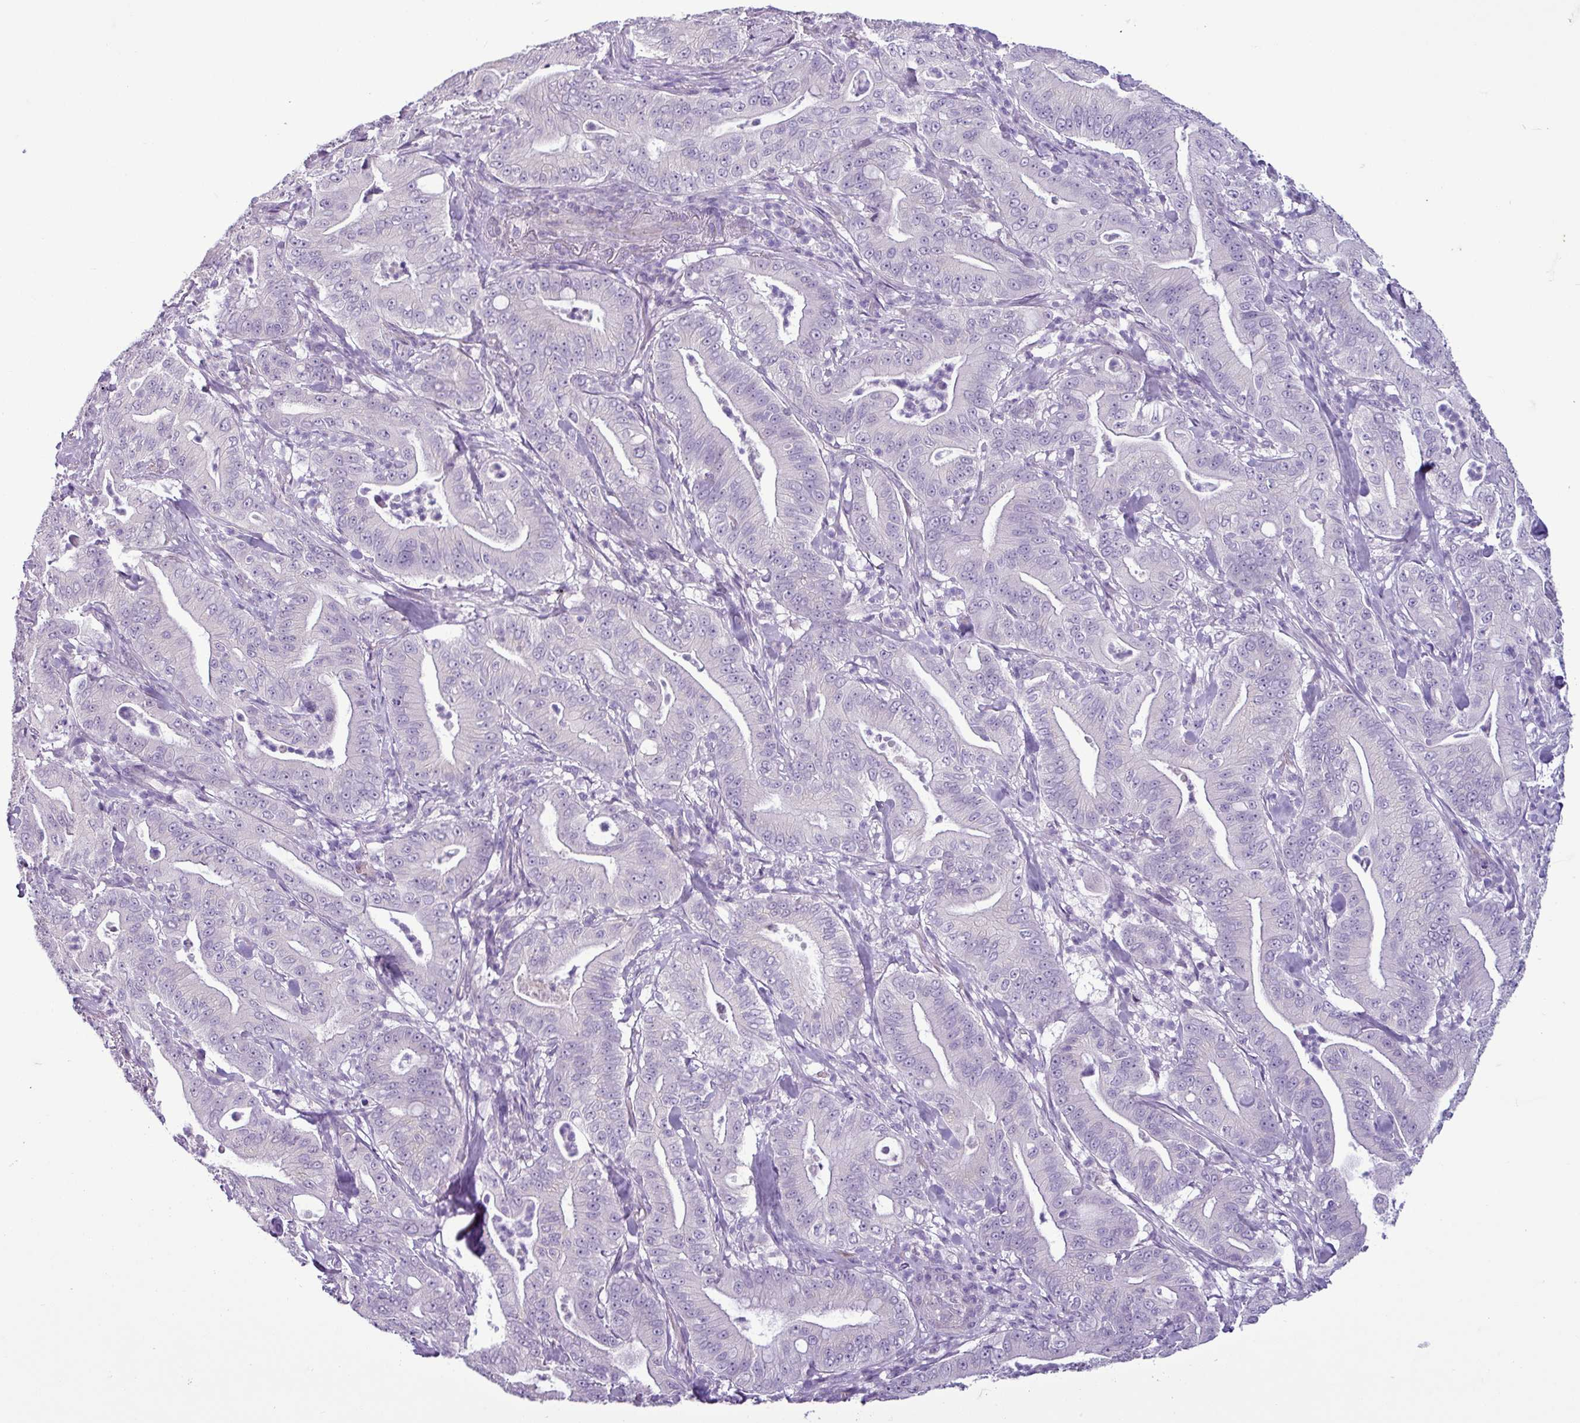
{"staining": {"intensity": "negative", "quantity": "none", "location": "none"}, "tissue": "pancreatic cancer", "cell_type": "Tumor cells", "image_type": "cancer", "snomed": [{"axis": "morphology", "description": "Adenocarcinoma, NOS"}, {"axis": "topography", "description": "Pancreas"}], "caption": "Immunohistochemistry (IHC) image of human pancreatic adenocarcinoma stained for a protein (brown), which demonstrates no staining in tumor cells. (Brightfield microscopy of DAB (3,3'-diaminobenzidine) immunohistochemistry (IHC) at high magnification).", "gene": "C9orf24", "patient": {"sex": "male", "age": 71}}